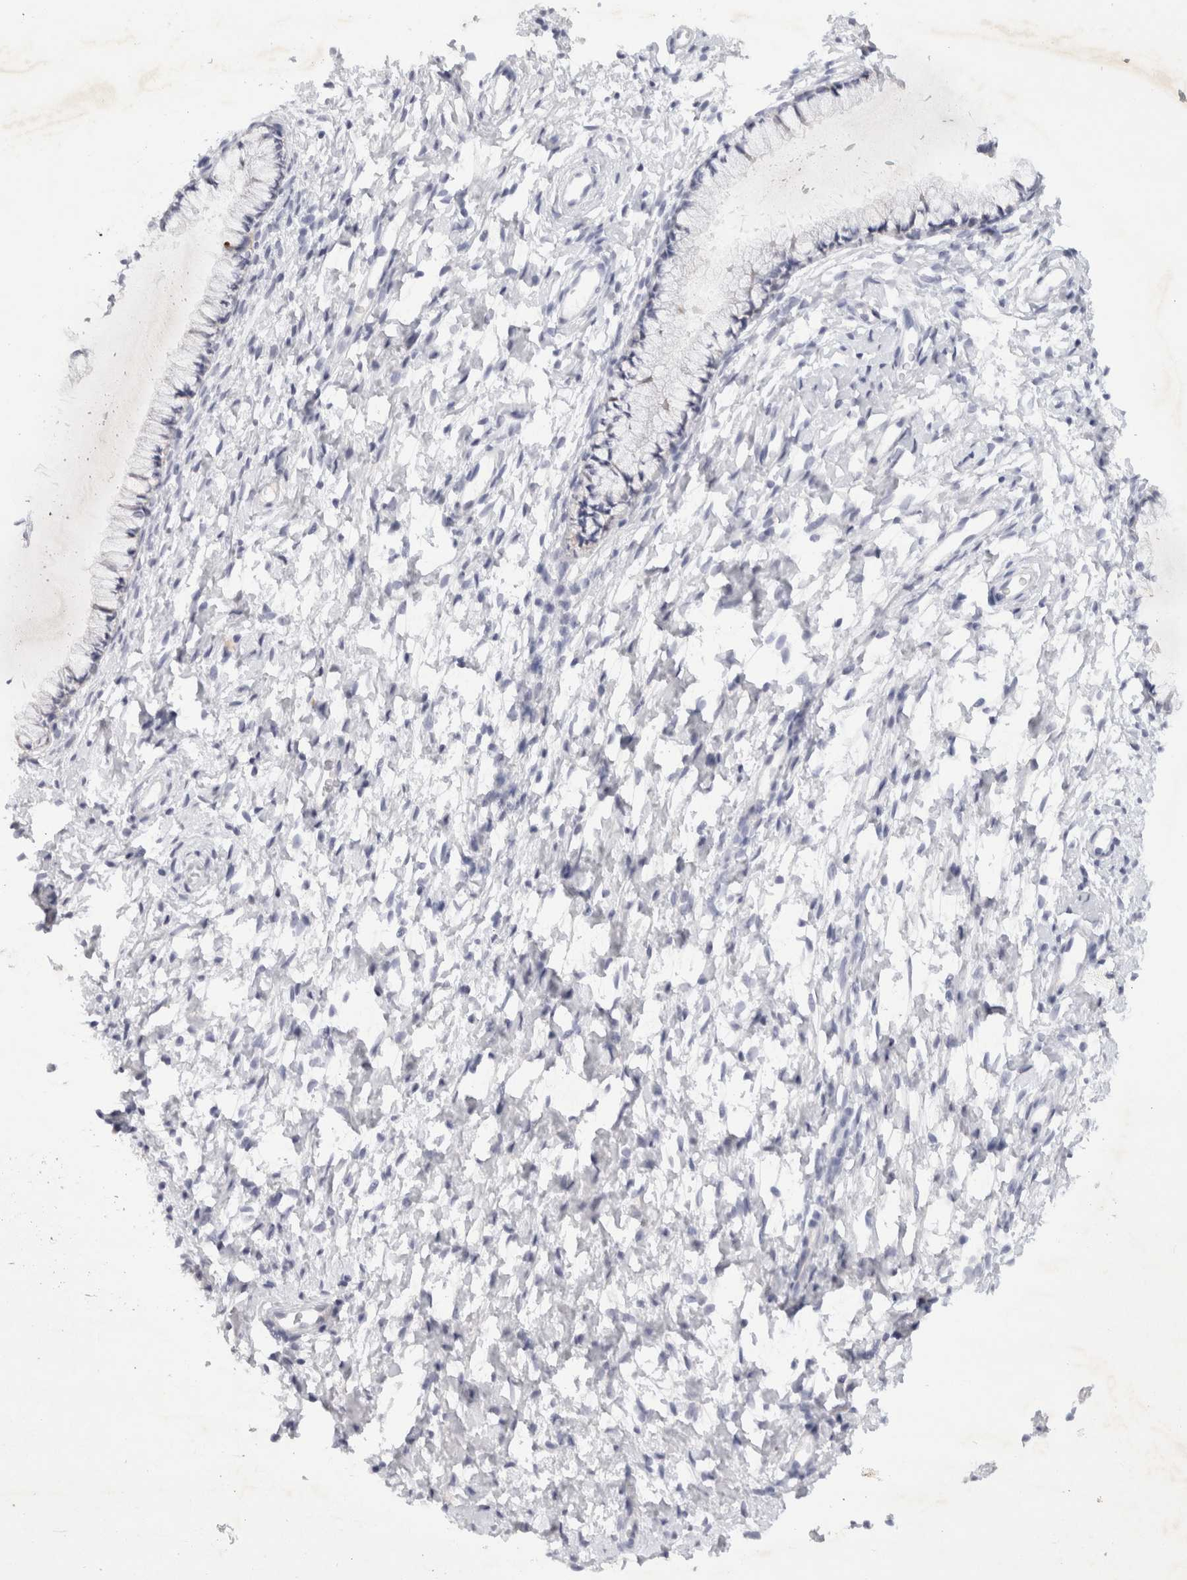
{"staining": {"intensity": "negative", "quantity": "none", "location": "none"}, "tissue": "cervix", "cell_type": "Glandular cells", "image_type": "normal", "snomed": [{"axis": "morphology", "description": "Normal tissue, NOS"}, {"axis": "topography", "description": "Cervix"}], "caption": "DAB immunohistochemical staining of benign human cervix reveals no significant expression in glandular cells. (DAB (3,3'-diaminobenzidine) immunohistochemistry (IHC) with hematoxylin counter stain).", "gene": "BZW2", "patient": {"sex": "female", "age": 72}}